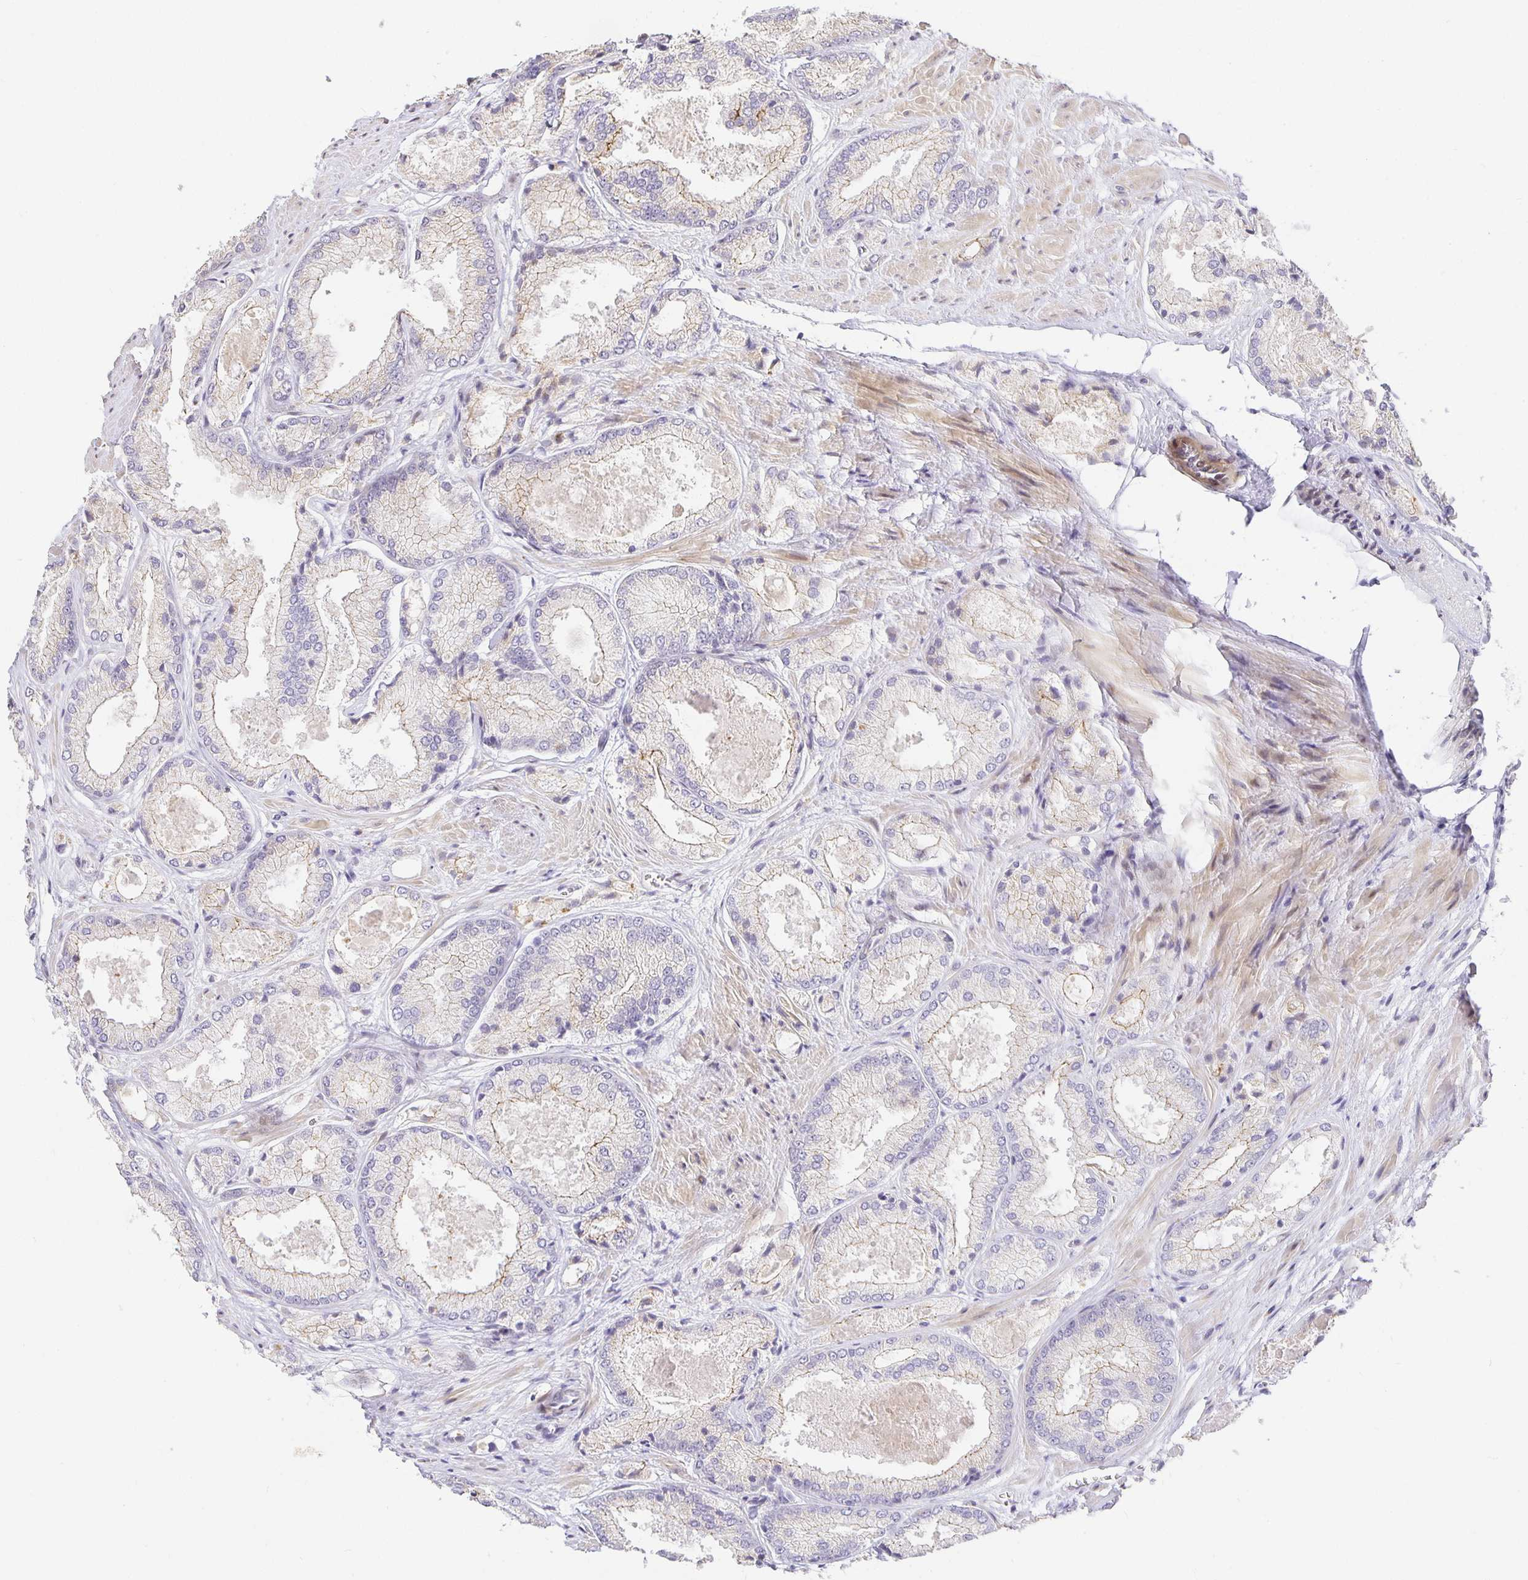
{"staining": {"intensity": "weak", "quantity": "<25%", "location": "cytoplasmic/membranous"}, "tissue": "prostate cancer", "cell_type": "Tumor cells", "image_type": "cancer", "snomed": [{"axis": "morphology", "description": "Adenocarcinoma, High grade"}, {"axis": "topography", "description": "Prostate"}], "caption": "Tumor cells are negative for protein expression in human prostate cancer (high-grade adenocarcinoma).", "gene": "TJP3", "patient": {"sex": "male", "age": 68}}